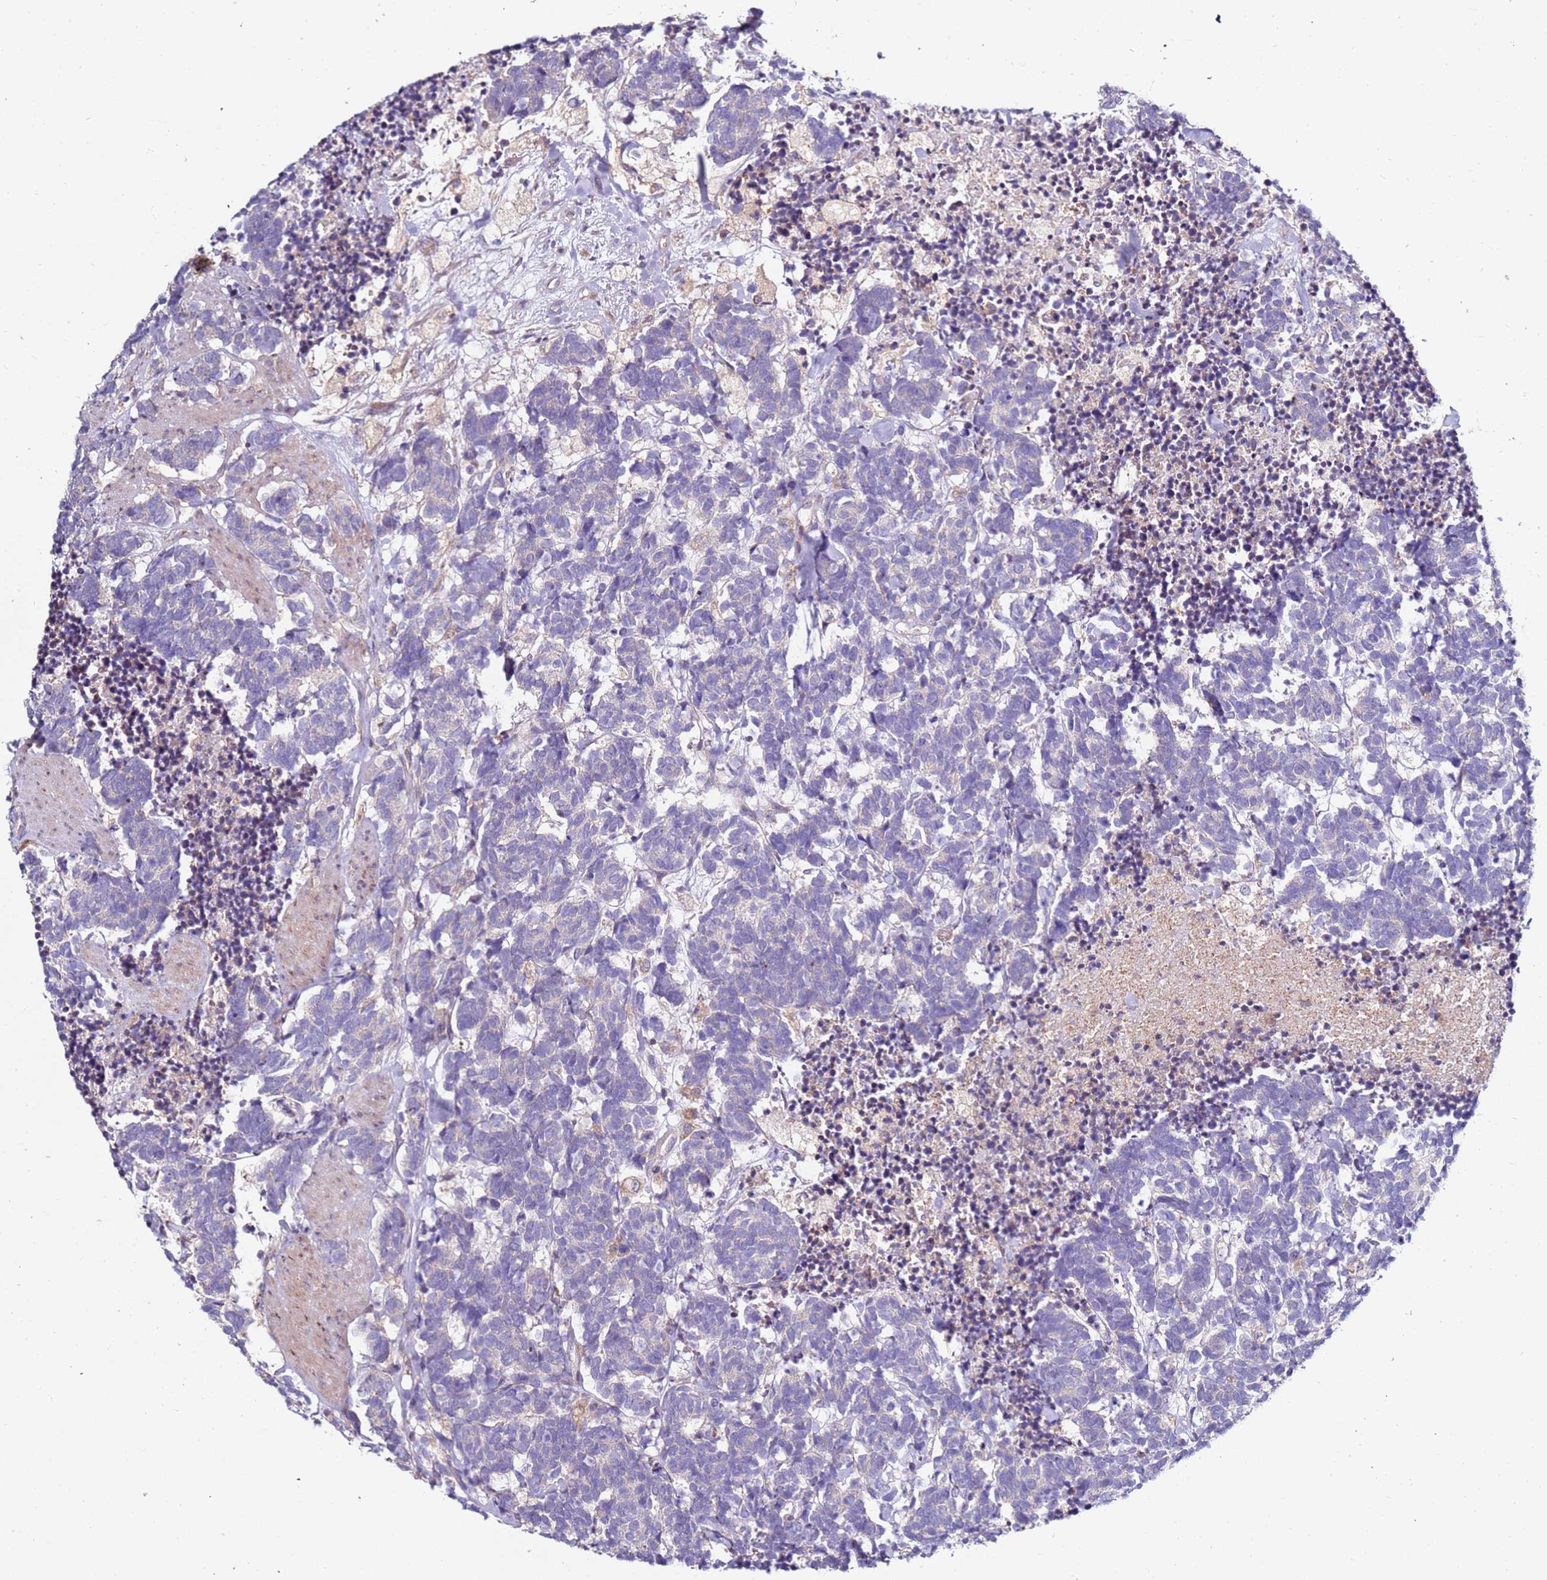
{"staining": {"intensity": "negative", "quantity": "none", "location": "none"}, "tissue": "carcinoid", "cell_type": "Tumor cells", "image_type": "cancer", "snomed": [{"axis": "morphology", "description": "Carcinoma, NOS"}, {"axis": "morphology", "description": "Carcinoid, malignant, NOS"}, {"axis": "topography", "description": "Prostate"}], "caption": "This is a micrograph of immunohistochemistry staining of carcinoid, which shows no positivity in tumor cells.", "gene": "CNOT9", "patient": {"sex": "male", "age": 57}}